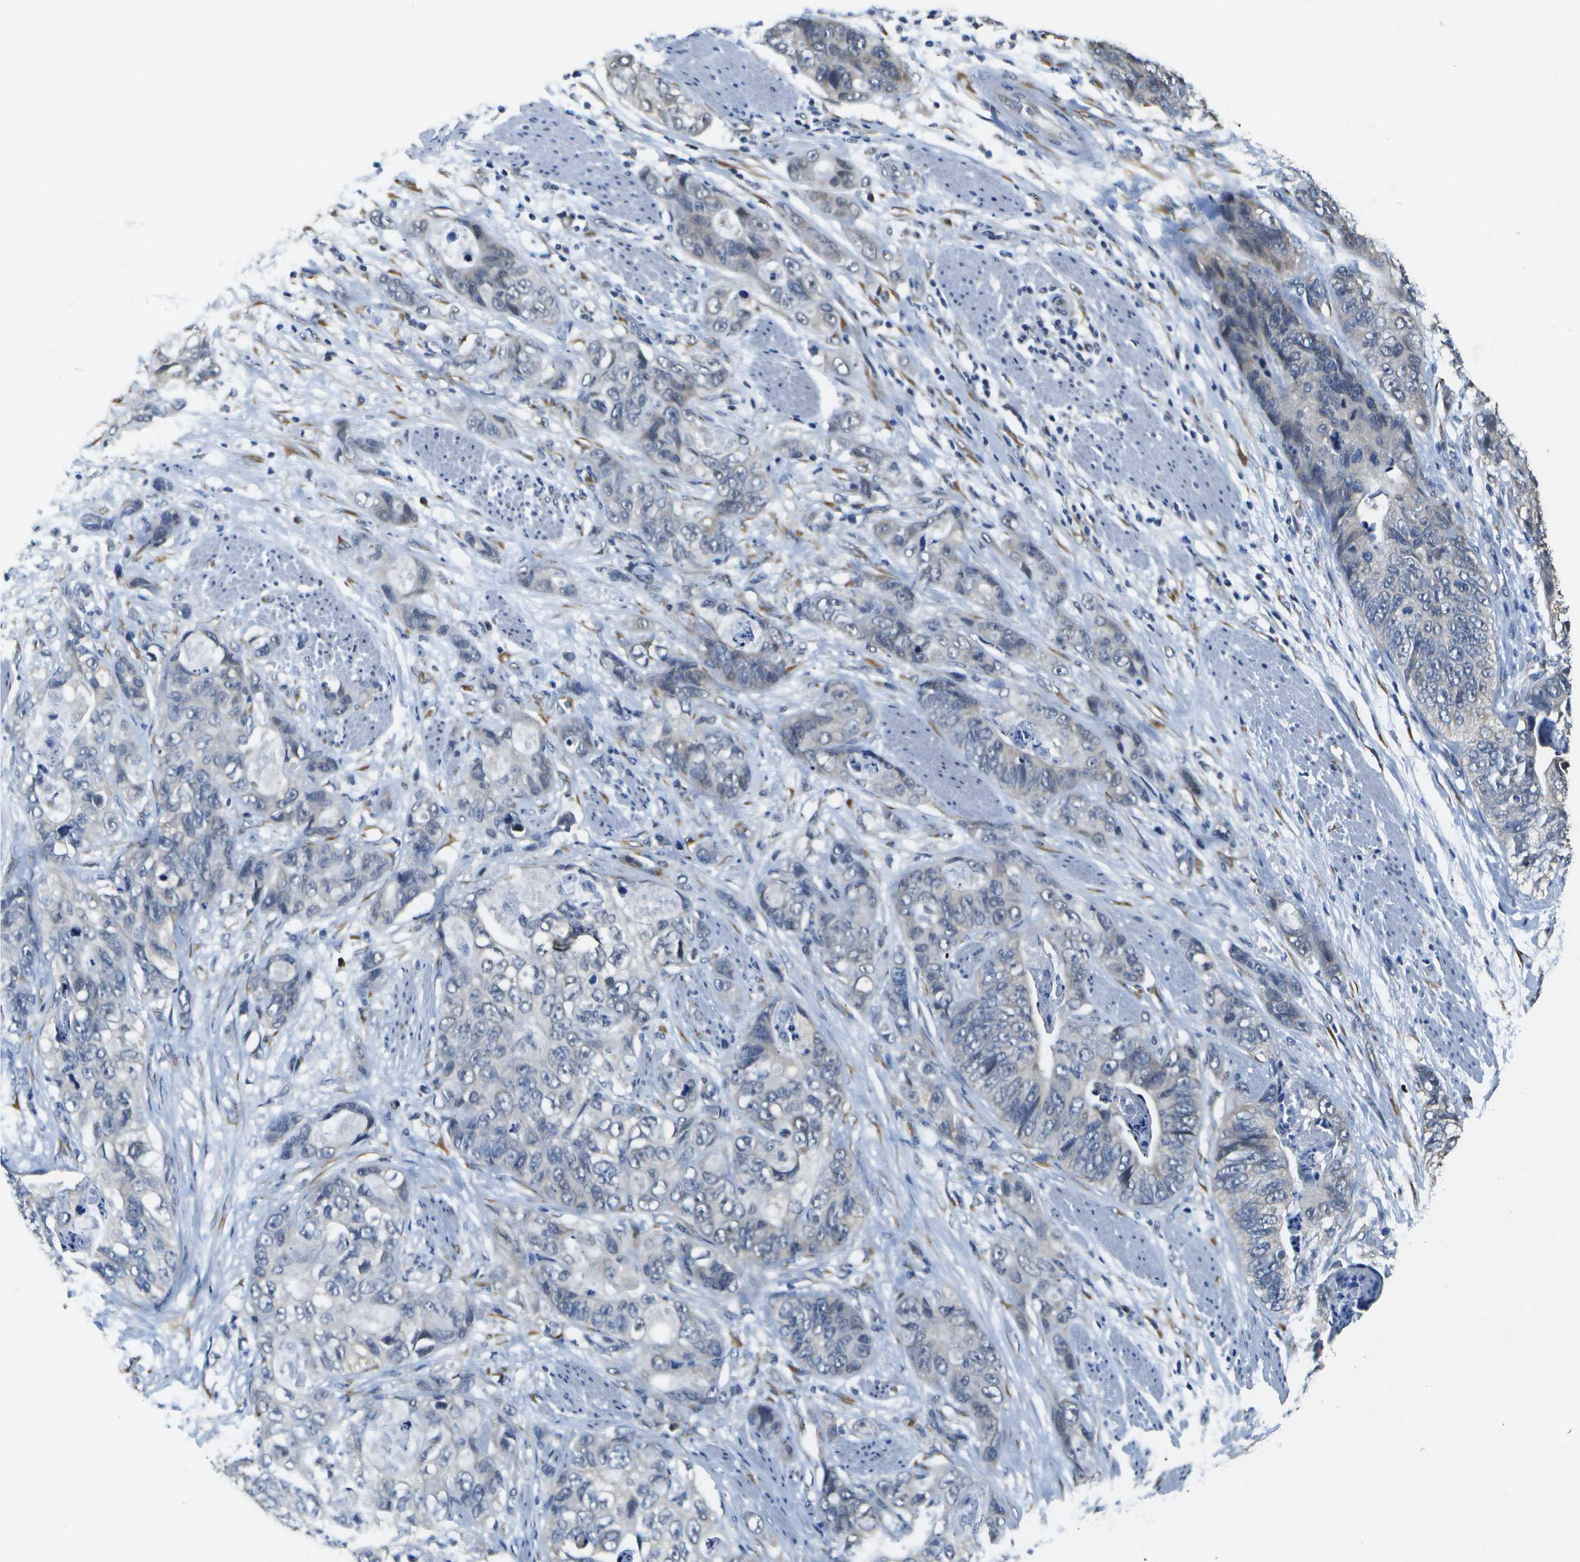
{"staining": {"intensity": "negative", "quantity": "none", "location": "none"}, "tissue": "stomach cancer", "cell_type": "Tumor cells", "image_type": "cancer", "snomed": [{"axis": "morphology", "description": "Adenocarcinoma, NOS"}, {"axis": "topography", "description": "Stomach"}], "caption": "Tumor cells show no significant positivity in stomach adenocarcinoma. The staining was performed using DAB to visualize the protein expression in brown, while the nuclei were stained in blue with hematoxylin (Magnification: 20x).", "gene": "DSE", "patient": {"sex": "female", "age": 89}}